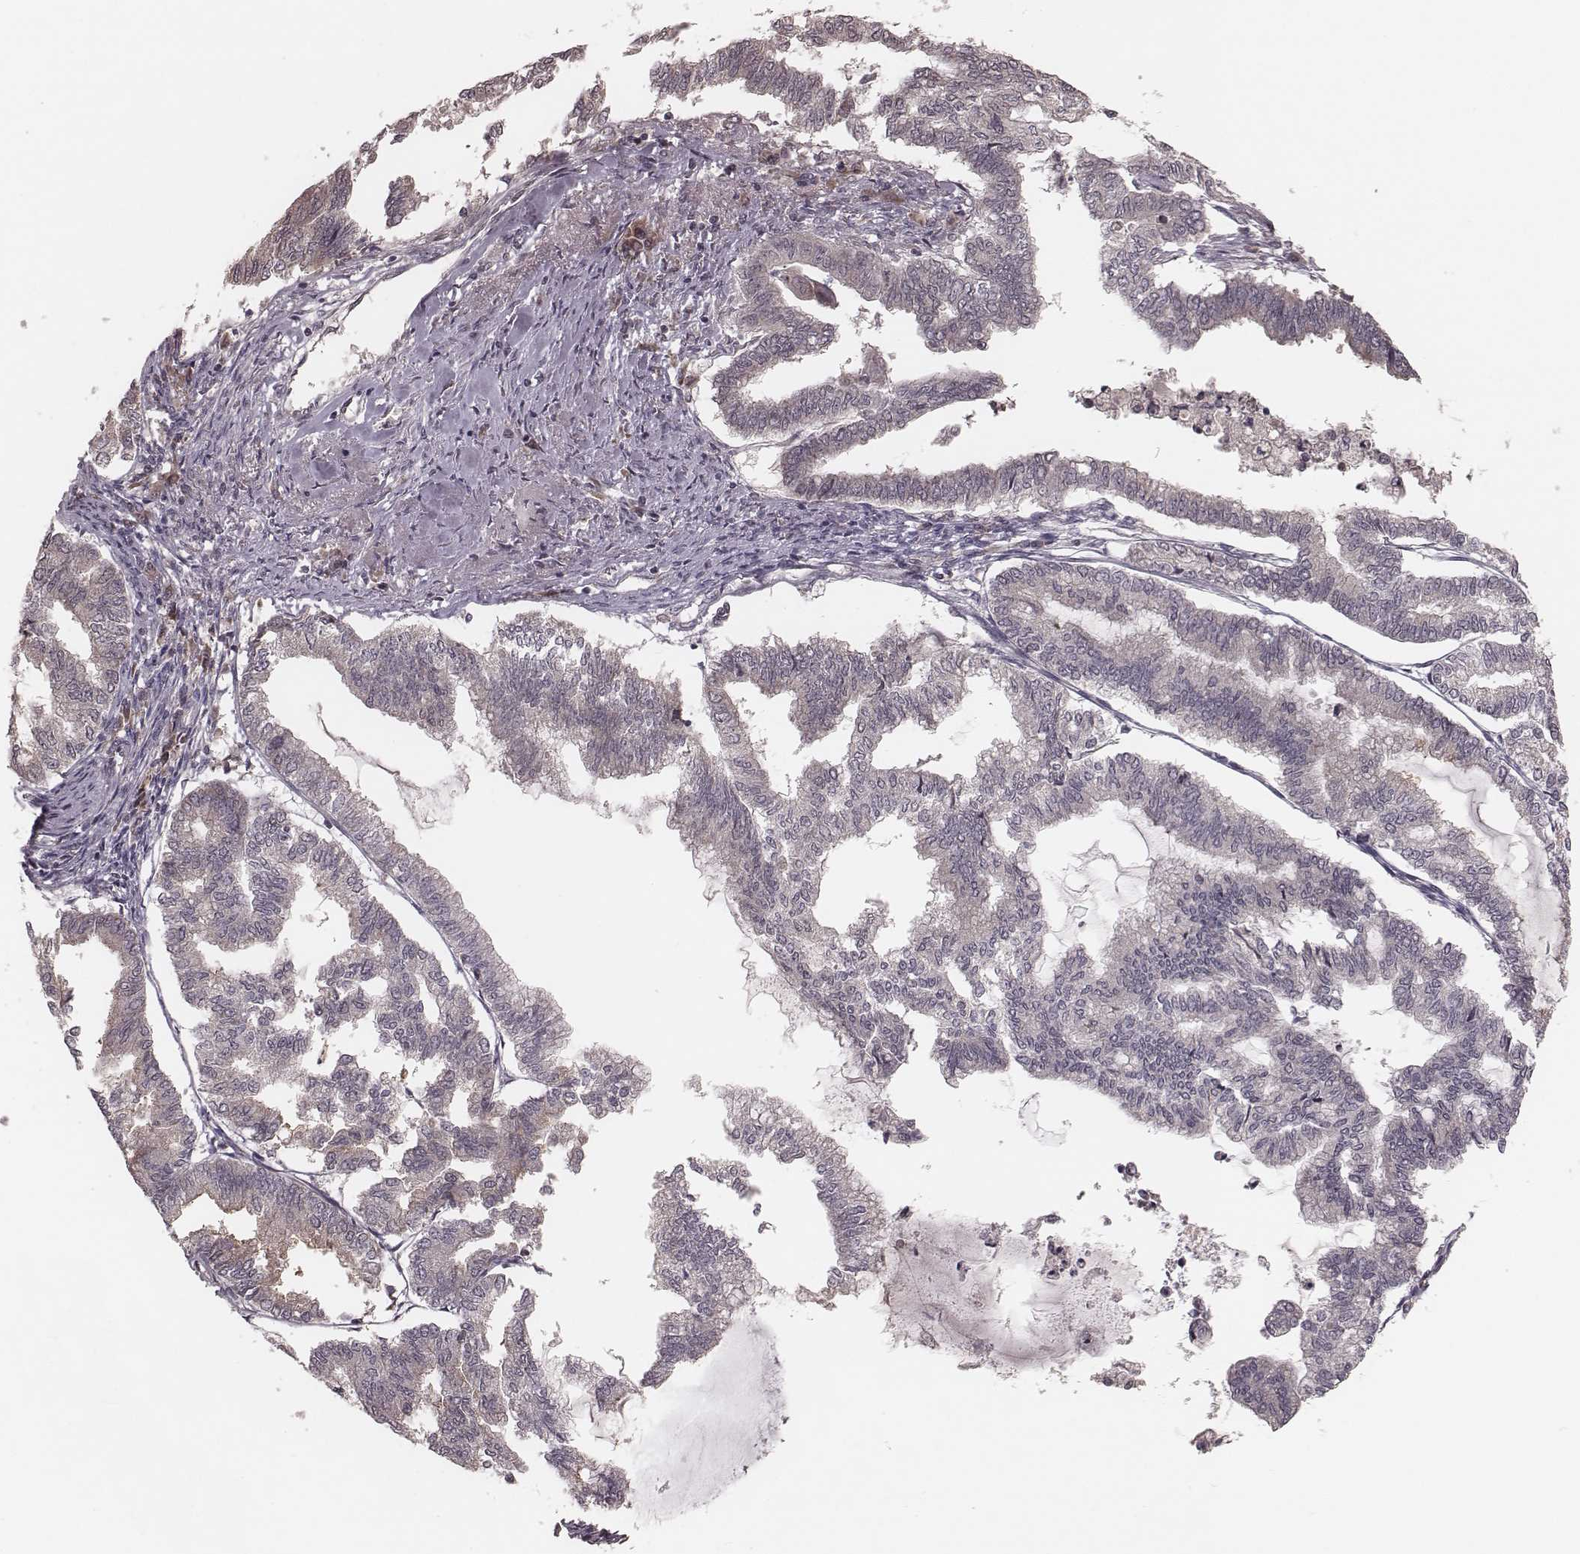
{"staining": {"intensity": "negative", "quantity": "none", "location": "none"}, "tissue": "endometrial cancer", "cell_type": "Tumor cells", "image_type": "cancer", "snomed": [{"axis": "morphology", "description": "Adenocarcinoma, NOS"}, {"axis": "topography", "description": "Endometrium"}], "caption": "Immunohistochemistry of adenocarcinoma (endometrial) shows no expression in tumor cells. (Stains: DAB immunohistochemistry (IHC) with hematoxylin counter stain, Microscopy: brightfield microscopy at high magnification).", "gene": "IL5", "patient": {"sex": "female", "age": 79}}